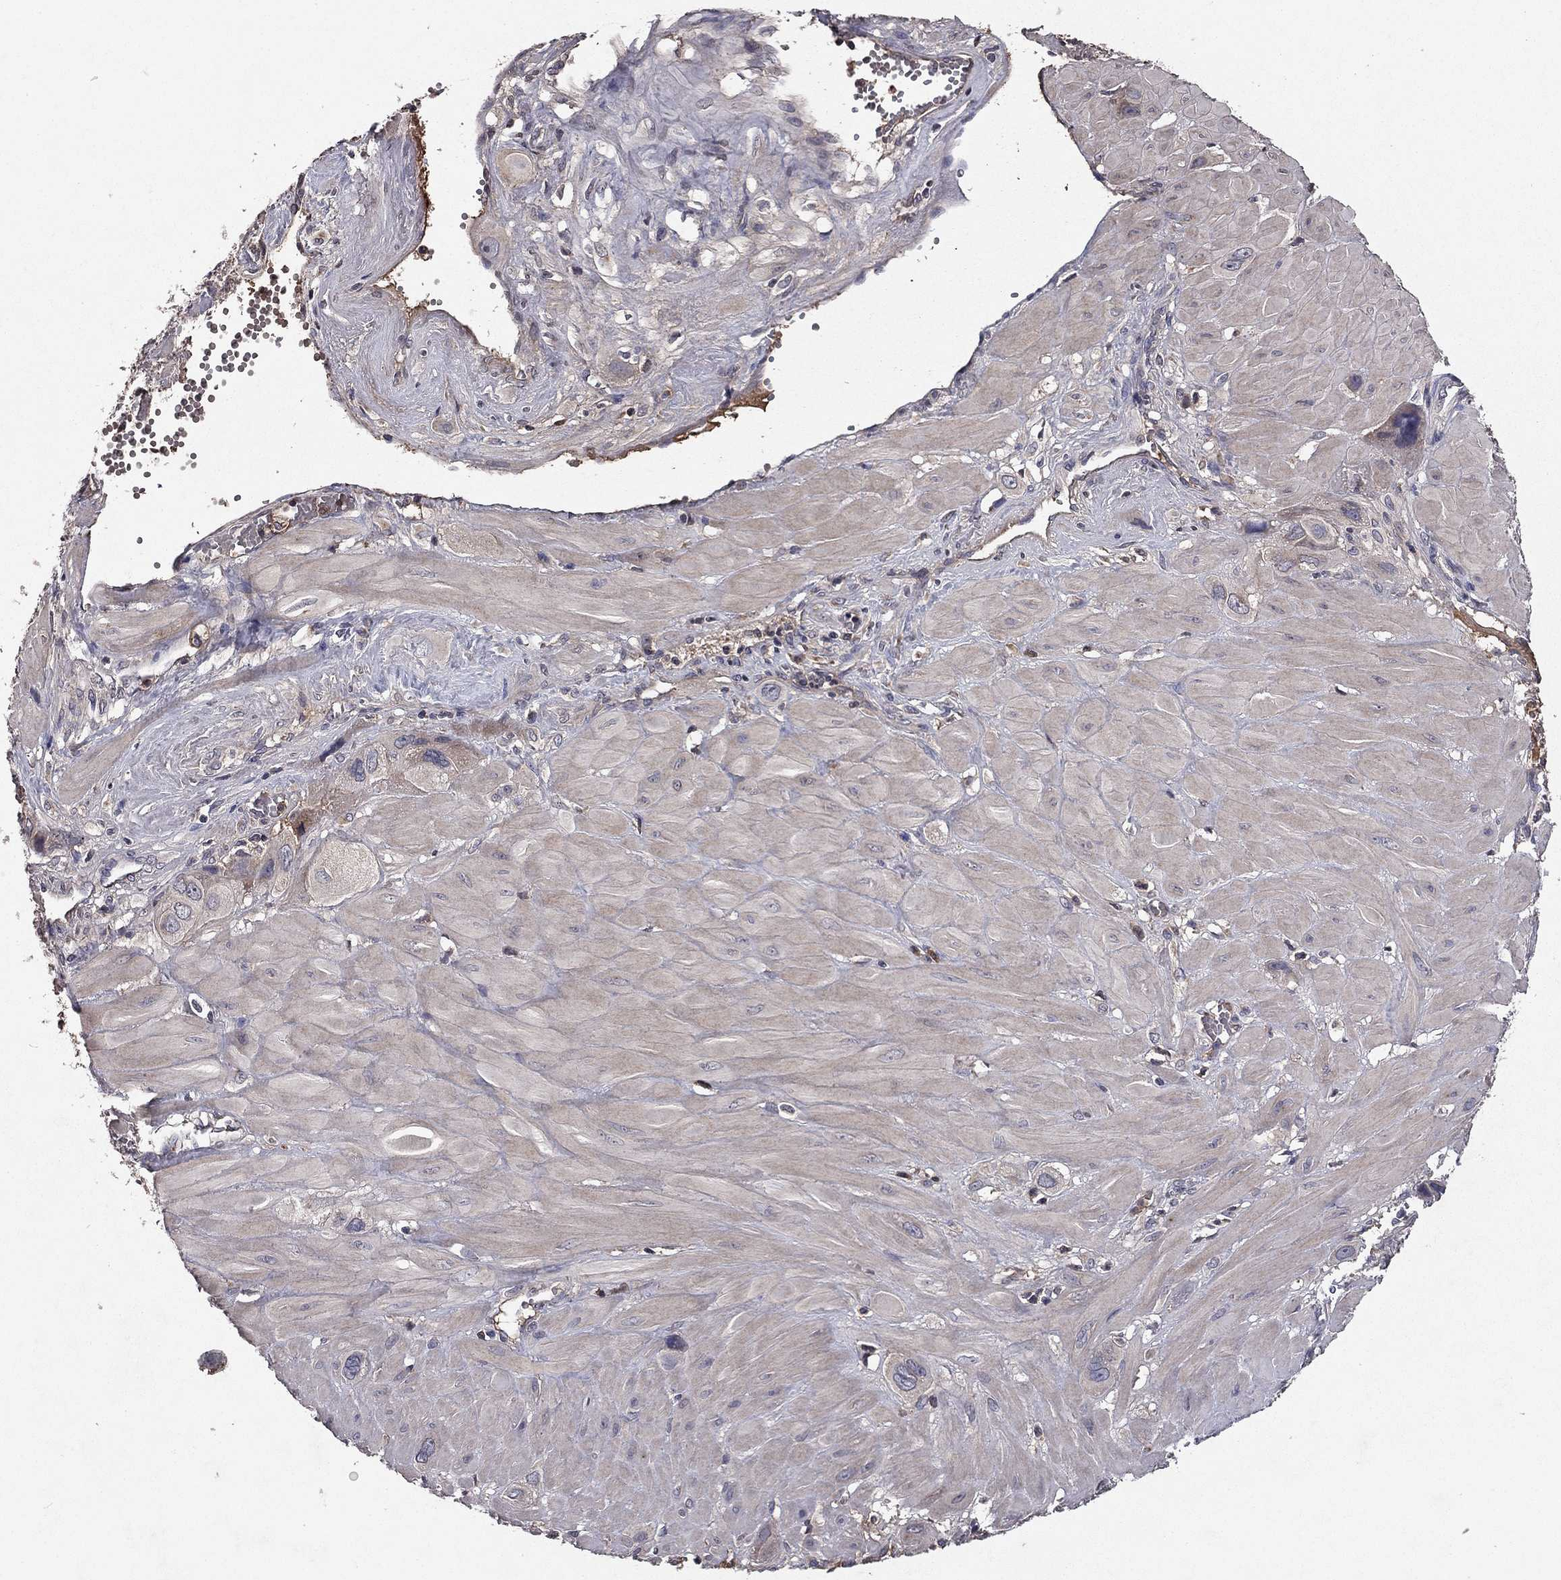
{"staining": {"intensity": "negative", "quantity": "none", "location": "none"}, "tissue": "cervical cancer", "cell_type": "Tumor cells", "image_type": "cancer", "snomed": [{"axis": "morphology", "description": "Squamous cell carcinoma, NOS"}, {"axis": "topography", "description": "Cervix"}], "caption": "A photomicrograph of human squamous cell carcinoma (cervical) is negative for staining in tumor cells. The staining is performed using DAB (3,3'-diaminobenzidine) brown chromogen with nuclei counter-stained in using hematoxylin.", "gene": "PROS1", "patient": {"sex": "female", "age": 34}}